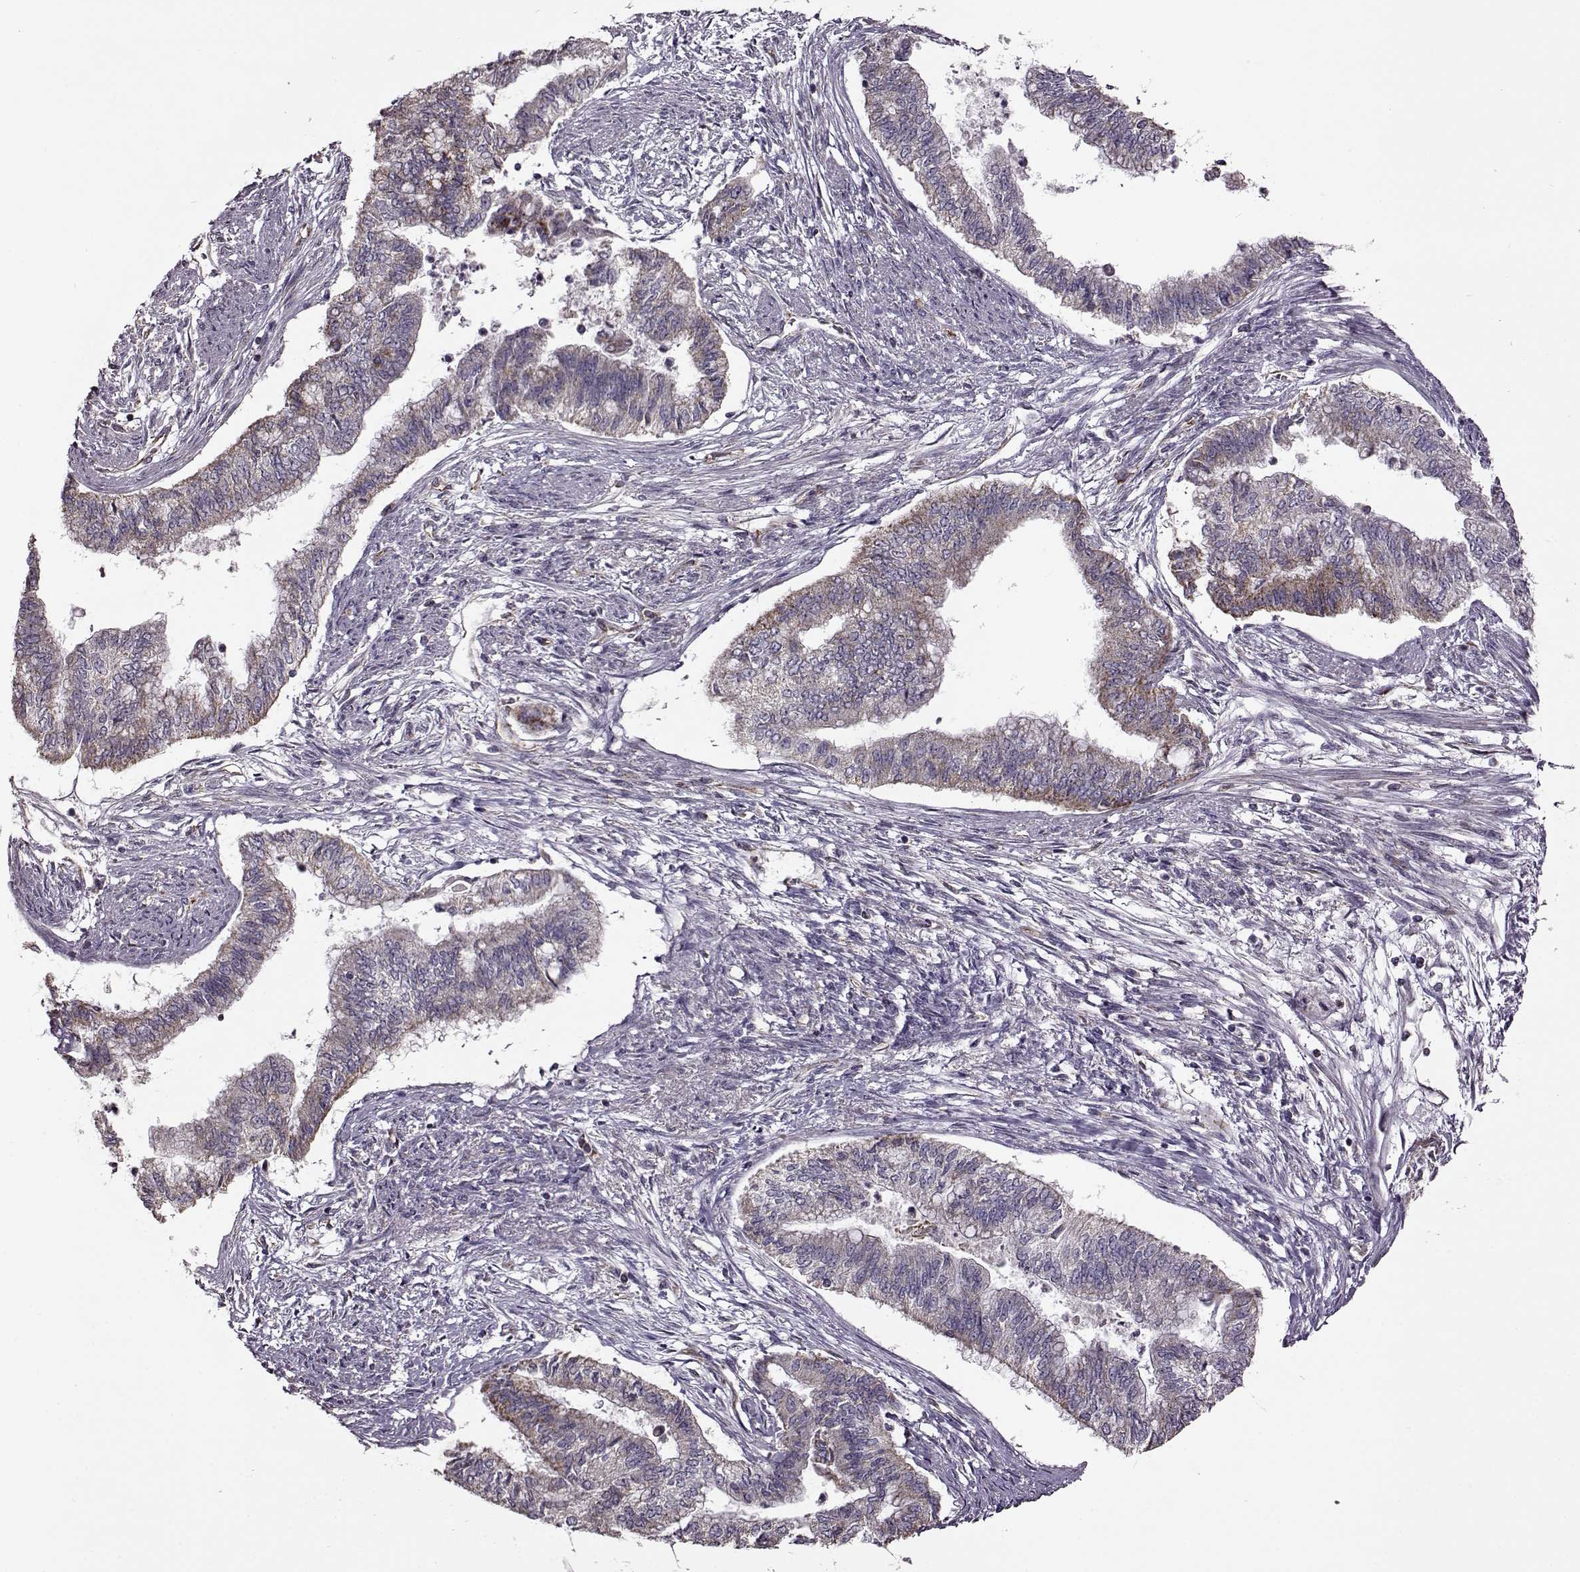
{"staining": {"intensity": "weak", "quantity": "<25%", "location": "cytoplasmic/membranous"}, "tissue": "endometrial cancer", "cell_type": "Tumor cells", "image_type": "cancer", "snomed": [{"axis": "morphology", "description": "Adenocarcinoma, NOS"}, {"axis": "topography", "description": "Endometrium"}], "caption": "A high-resolution photomicrograph shows immunohistochemistry staining of endometrial adenocarcinoma, which reveals no significant staining in tumor cells.", "gene": "MTSS1", "patient": {"sex": "female", "age": 65}}